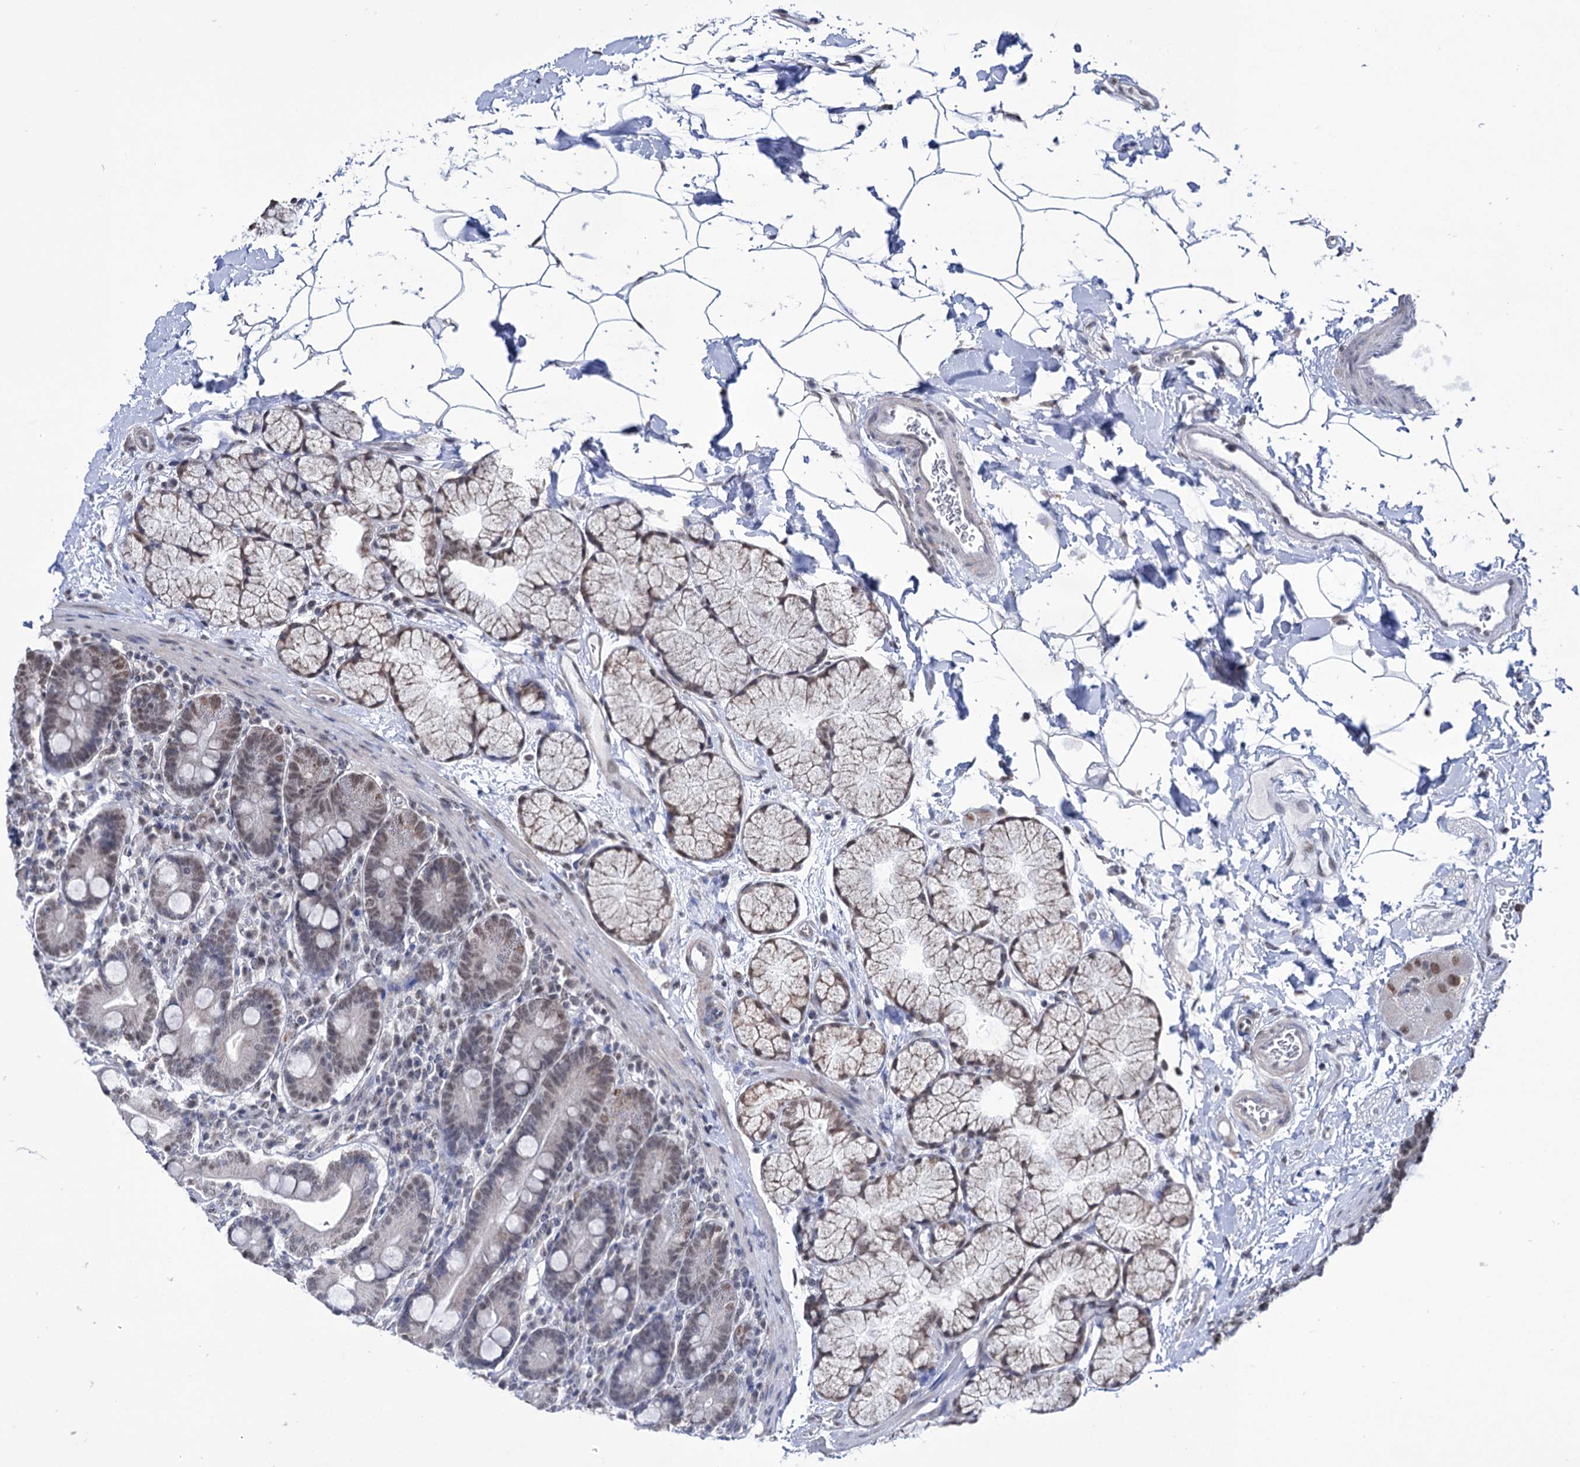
{"staining": {"intensity": "weak", "quantity": "25%-75%", "location": "nuclear"}, "tissue": "duodenum", "cell_type": "Glandular cells", "image_type": "normal", "snomed": [{"axis": "morphology", "description": "Normal tissue, NOS"}, {"axis": "topography", "description": "Duodenum"}], "caption": "IHC image of unremarkable duodenum stained for a protein (brown), which reveals low levels of weak nuclear staining in about 25%-75% of glandular cells.", "gene": "ABHD10", "patient": {"sex": "male", "age": 35}}